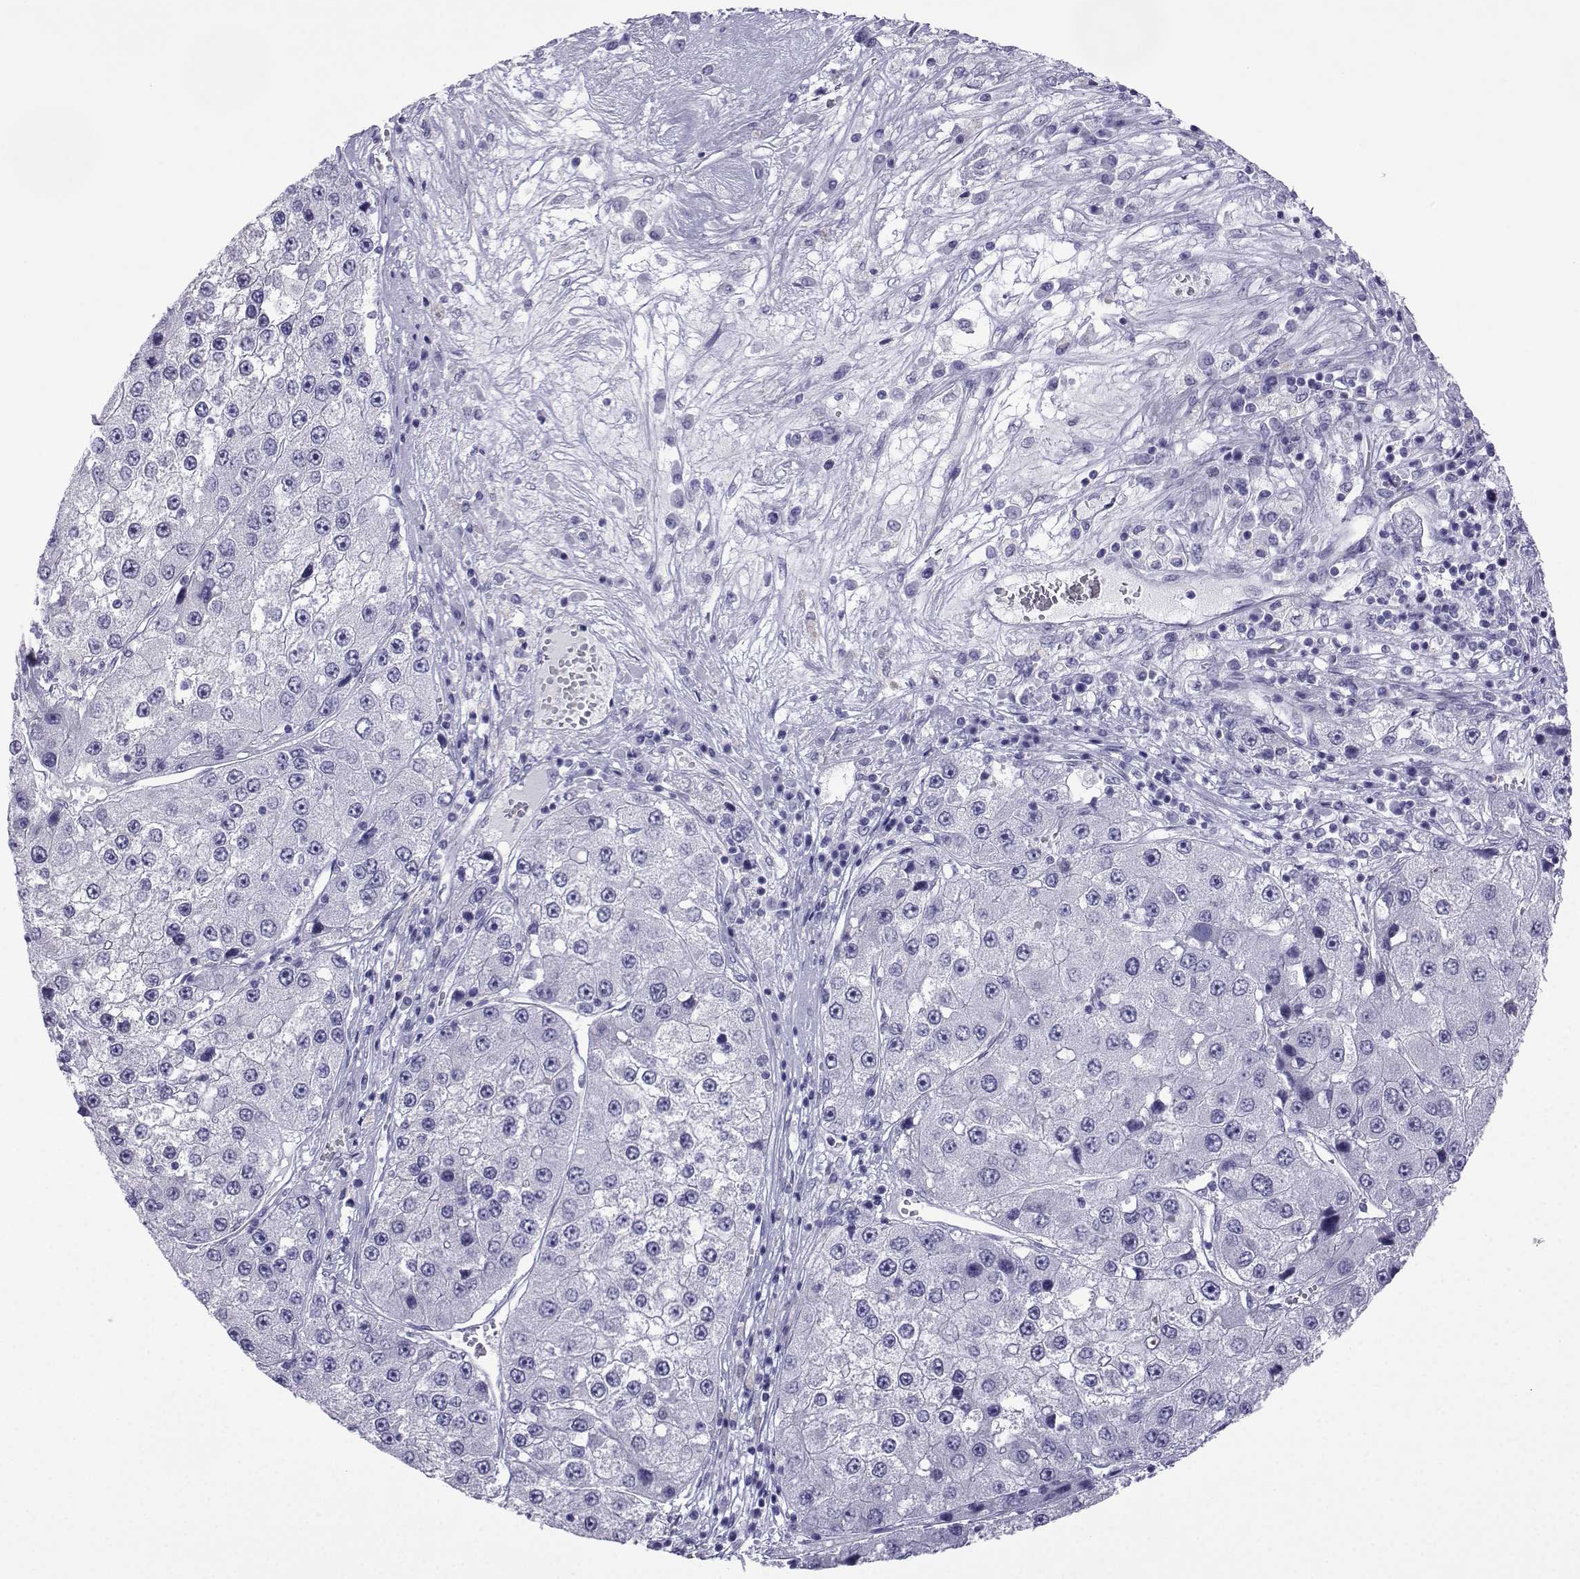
{"staining": {"intensity": "negative", "quantity": "none", "location": "none"}, "tissue": "liver cancer", "cell_type": "Tumor cells", "image_type": "cancer", "snomed": [{"axis": "morphology", "description": "Carcinoma, Hepatocellular, NOS"}, {"axis": "topography", "description": "Liver"}], "caption": "This is an IHC micrograph of human hepatocellular carcinoma (liver). There is no positivity in tumor cells.", "gene": "TRIM46", "patient": {"sex": "female", "age": 73}}